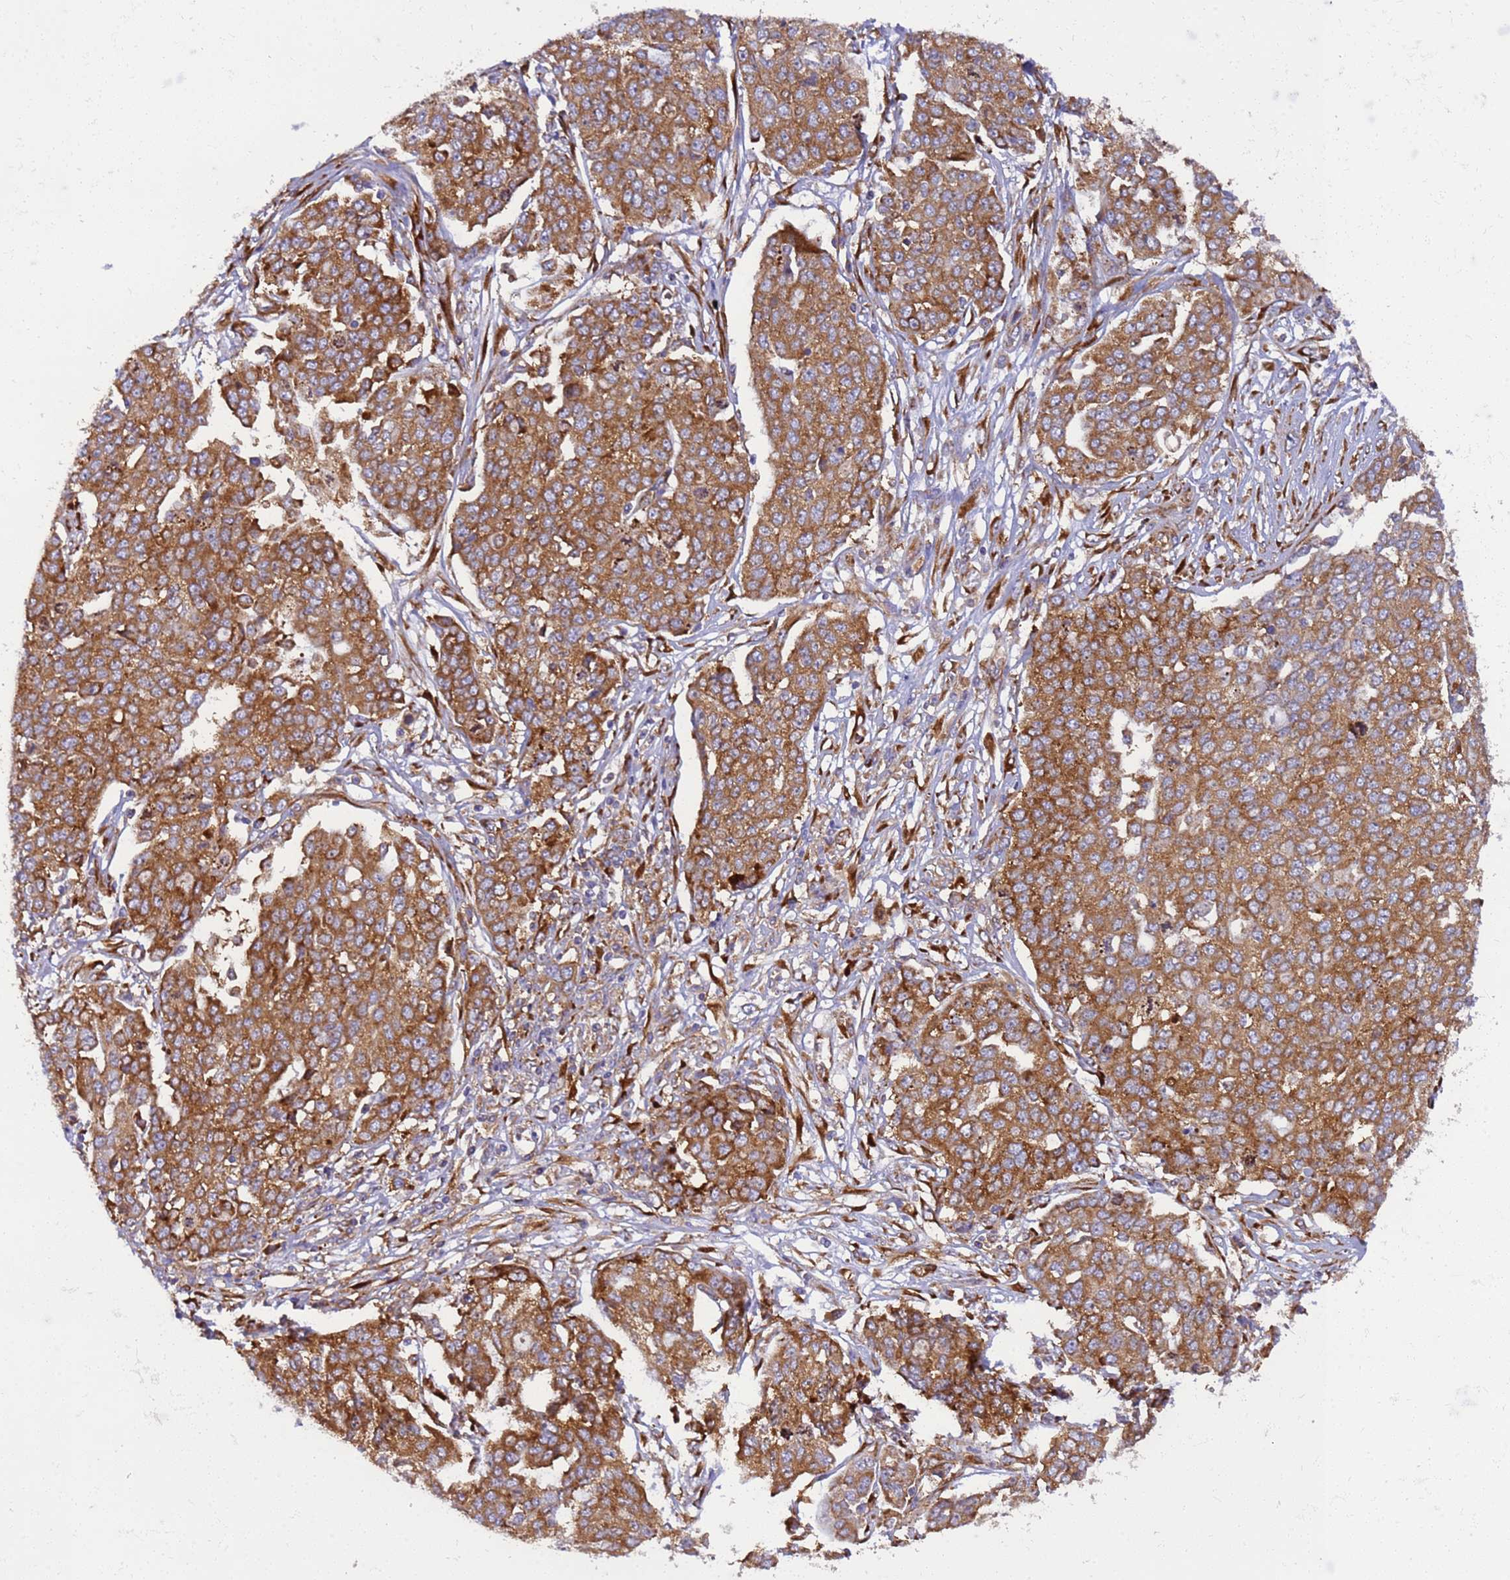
{"staining": {"intensity": "strong", "quantity": ">75%", "location": "cytoplasmic/membranous"}, "tissue": "ovarian cancer", "cell_type": "Tumor cells", "image_type": "cancer", "snomed": [{"axis": "morphology", "description": "Cystadenocarcinoma, serous, NOS"}, {"axis": "topography", "description": "Soft tissue"}, {"axis": "topography", "description": "Ovary"}], "caption": "Tumor cells show strong cytoplasmic/membranous expression in approximately >75% of cells in ovarian serous cystadenocarcinoma.", "gene": "RPL36", "patient": {"sex": "female", "age": 57}}